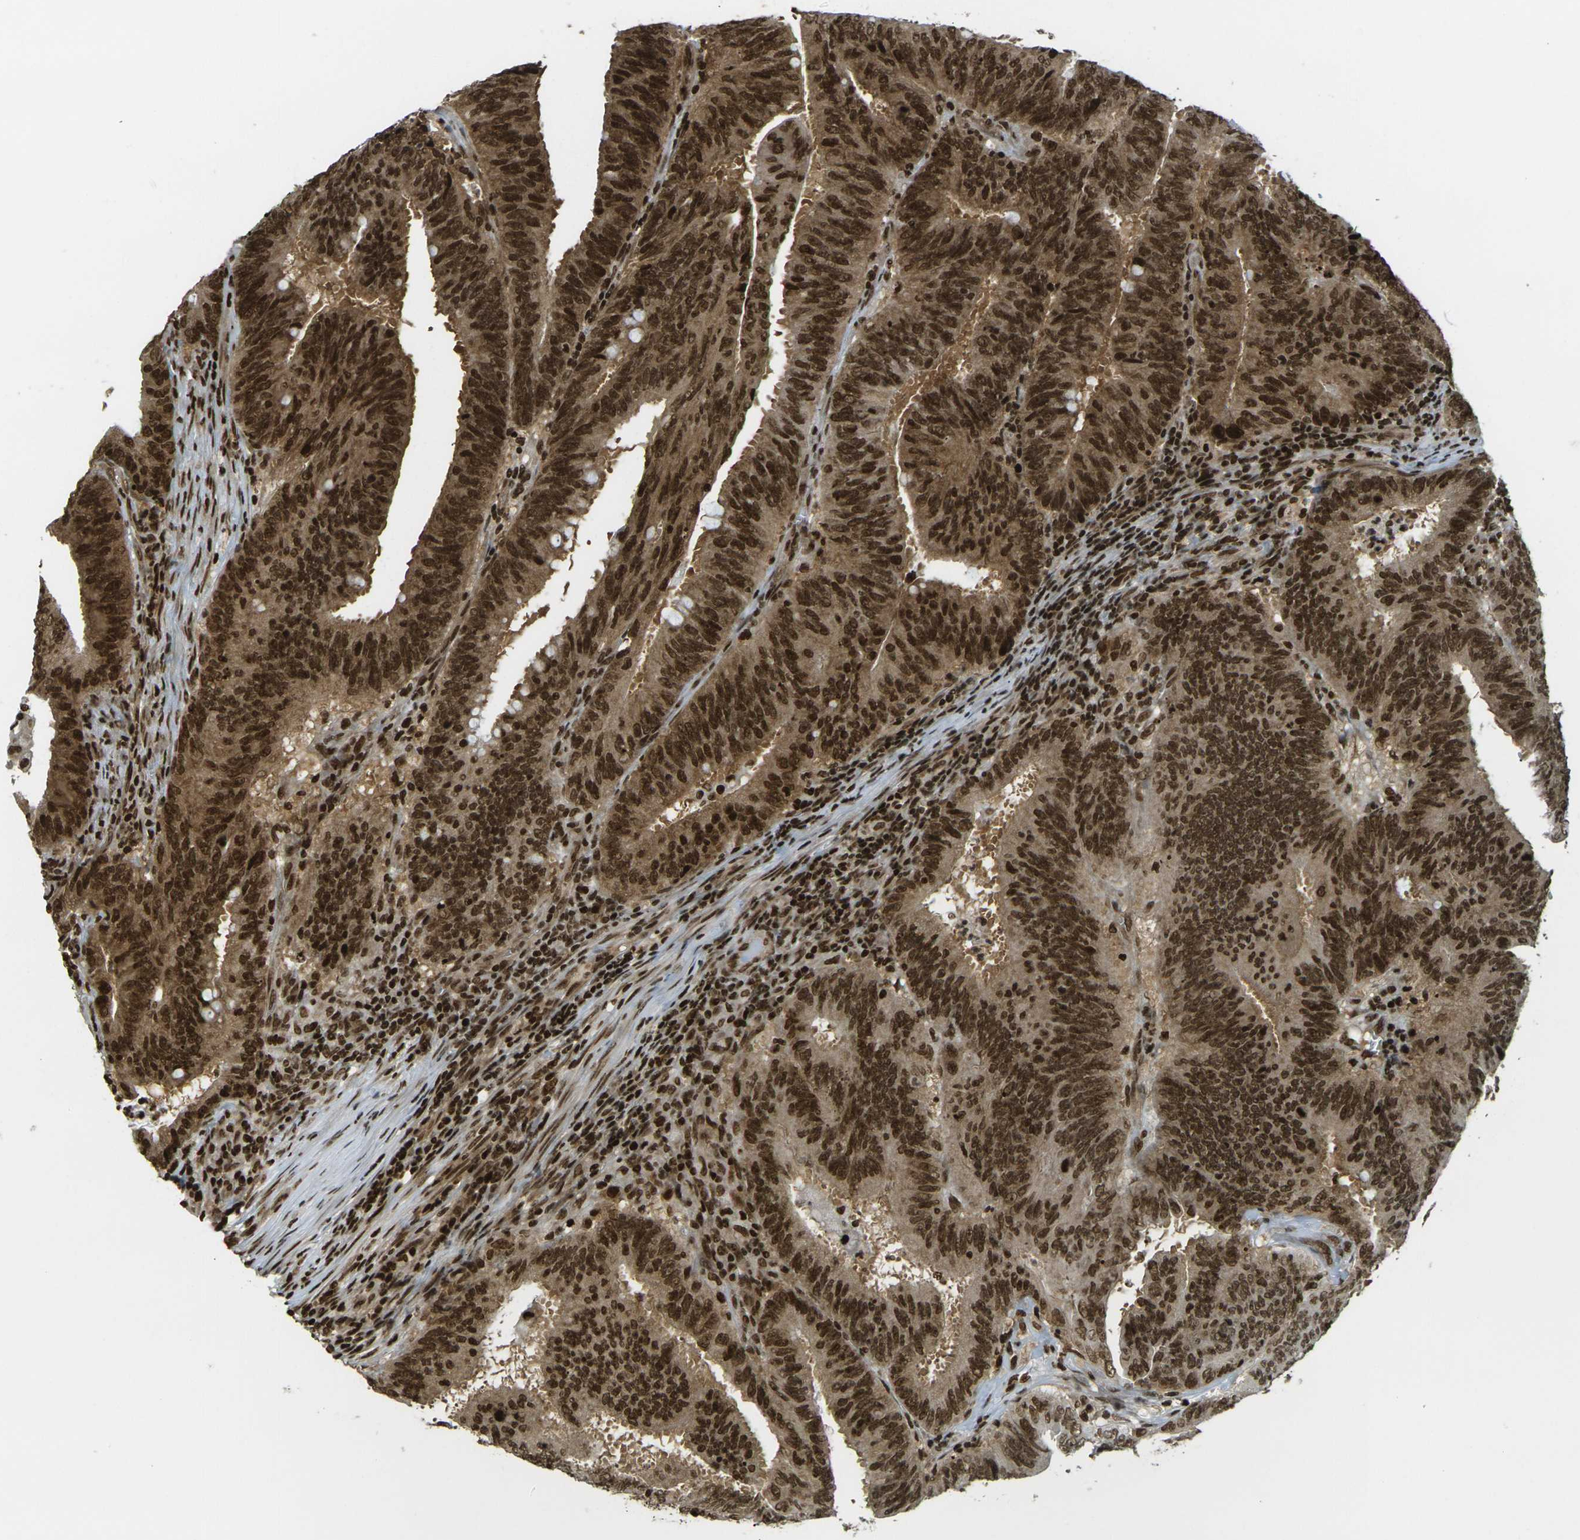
{"staining": {"intensity": "strong", "quantity": ">75%", "location": "cytoplasmic/membranous,nuclear"}, "tissue": "colorectal cancer", "cell_type": "Tumor cells", "image_type": "cancer", "snomed": [{"axis": "morphology", "description": "Adenocarcinoma, NOS"}, {"axis": "topography", "description": "Colon"}], "caption": "Protein expression by immunohistochemistry demonstrates strong cytoplasmic/membranous and nuclear staining in approximately >75% of tumor cells in adenocarcinoma (colorectal).", "gene": "RUVBL2", "patient": {"sex": "male", "age": 45}}